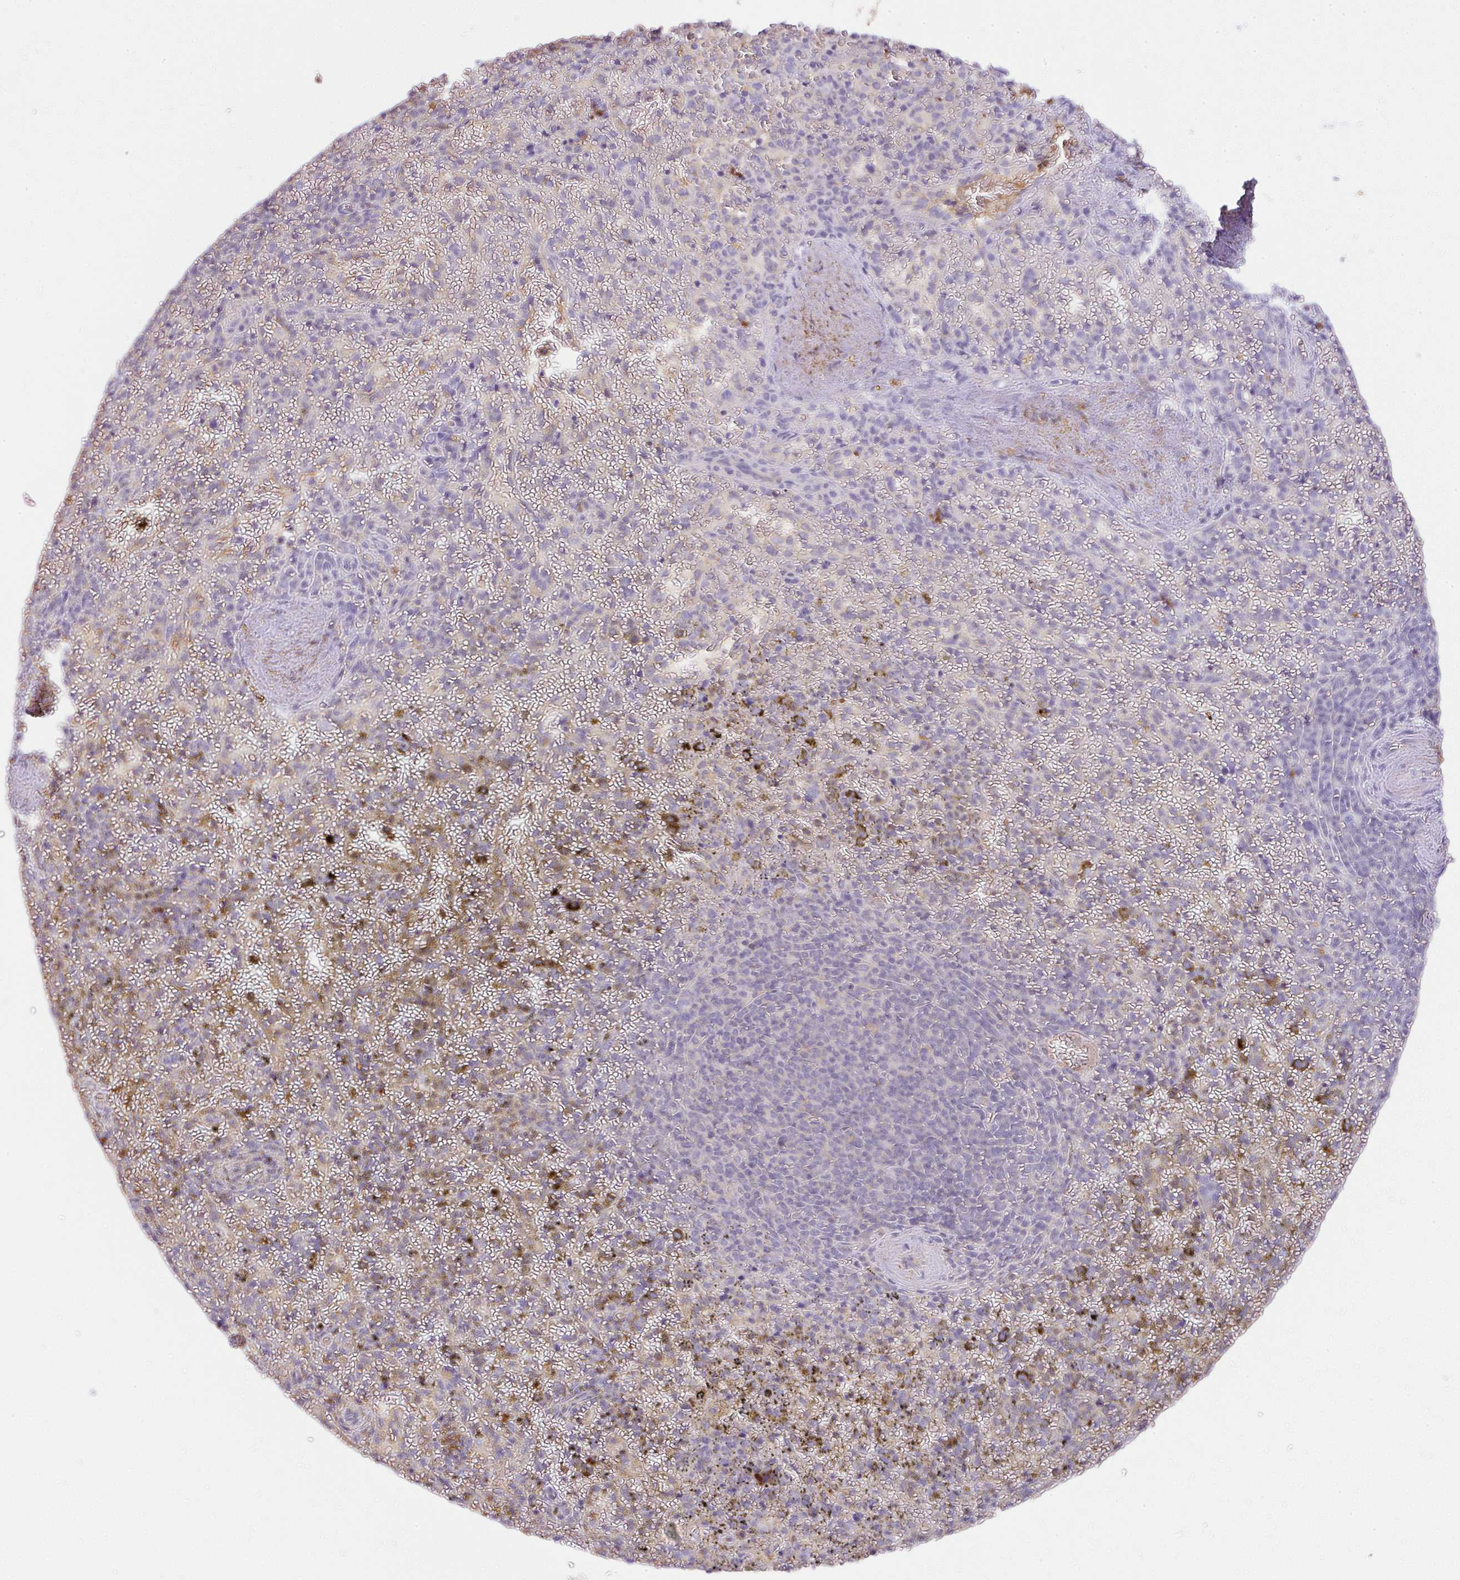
{"staining": {"intensity": "negative", "quantity": "none", "location": "none"}, "tissue": "spleen", "cell_type": "Cells in red pulp", "image_type": "normal", "snomed": [{"axis": "morphology", "description": "Normal tissue, NOS"}, {"axis": "topography", "description": "Spleen"}], "caption": "There is no significant staining in cells in red pulp of spleen. (DAB IHC visualized using brightfield microscopy, high magnification).", "gene": "SMYD5", "patient": {"sex": "female", "age": 50}}